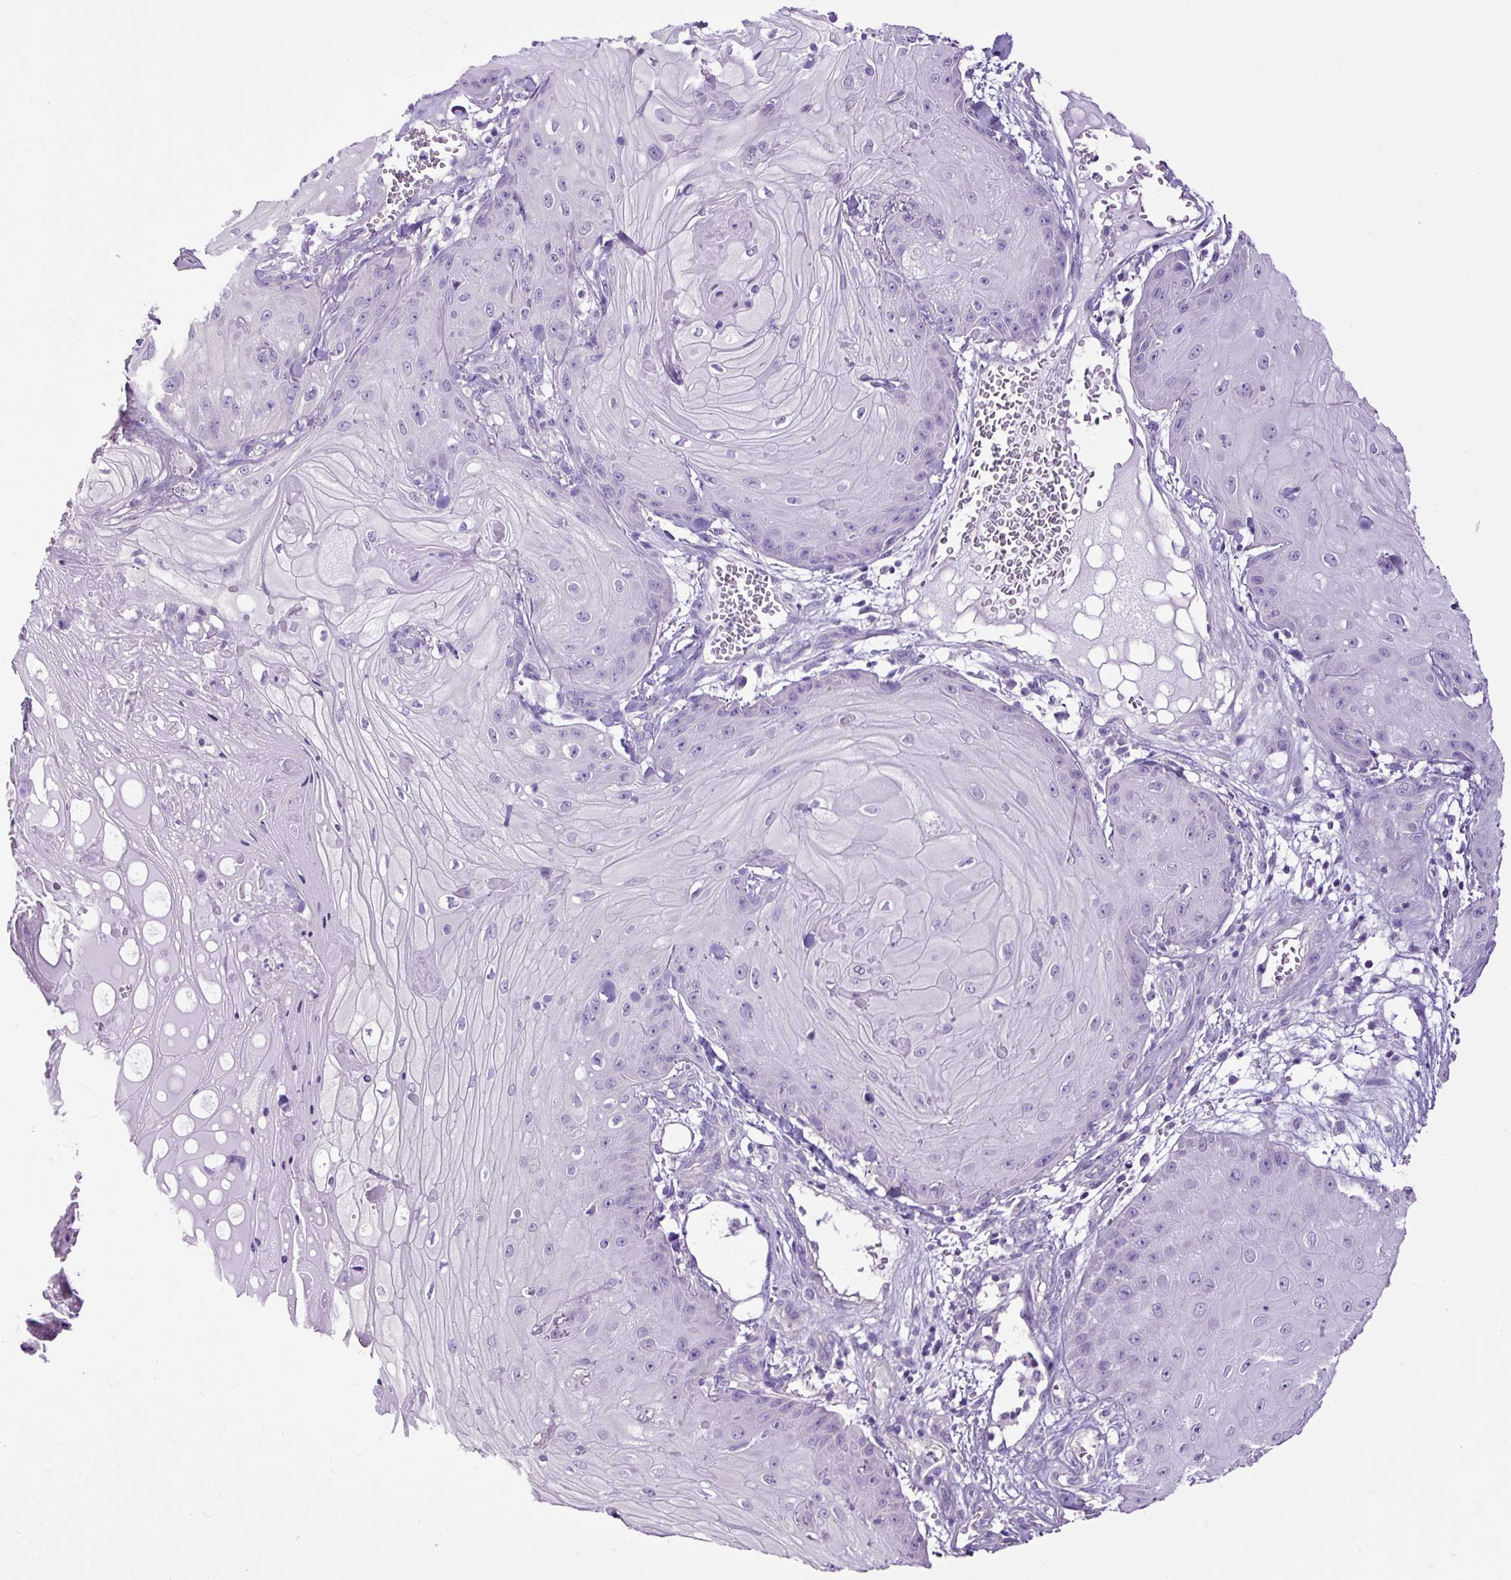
{"staining": {"intensity": "negative", "quantity": "none", "location": "none"}, "tissue": "skin cancer", "cell_type": "Tumor cells", "image_type": "cancer", "snomed": [{"axis": "morphology", "description": "Squamous cell carcinoma, NOS"}, {"axis": "topography", "description": "Skin"}], "caption": "Tumor cells are negative for protein expression in human squamous cell carcinoma (skin).", "gene": "PDIA2", "patient": {"sex": "male", "age": 74}}